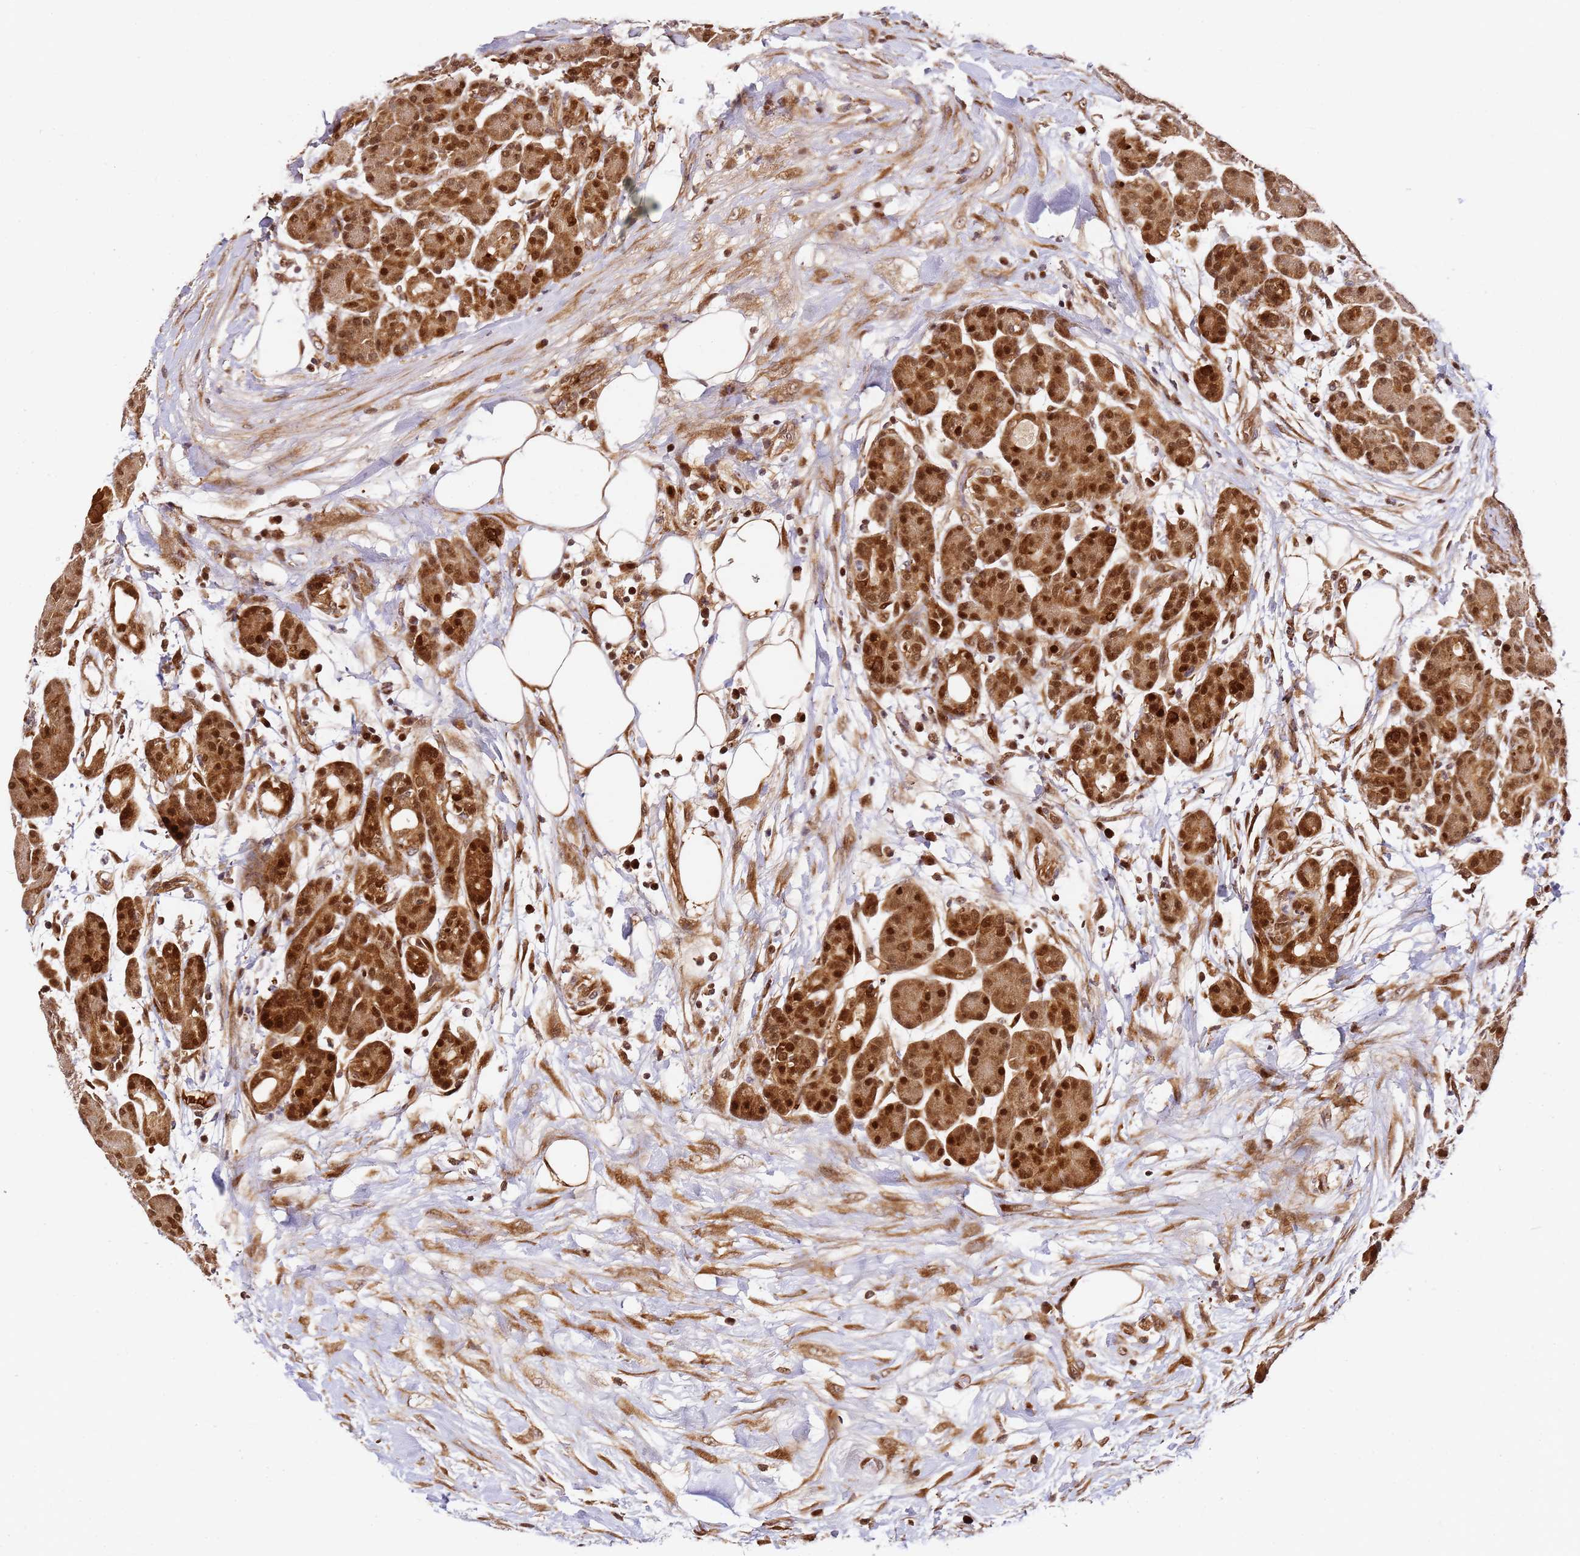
{"staining": {"intensity": "strong", "quantity": ">75%", "location": "cytoplasmic/membranous,nuclear"}, "tissue": "pancreas", "cell_type": "Exocrine glandular cells", "image_type": "normal", "snomed": [{"axis": "morphology", "description": "Normal tissue, NOS"}, {"axis": "topography", "description": "Pancreas"}], "caption": "DAB (3,3'-diaminobenzidine) immunohistochemical staining of normal human pancreas exhibits strong cytoplasmic/membranous,nuclear protein expression in approximately >75% of exocrine glandular cells. Nuclei are stained in blue.", "gene": "SMOX", "patient": {"sex": "male", "age": 63}}